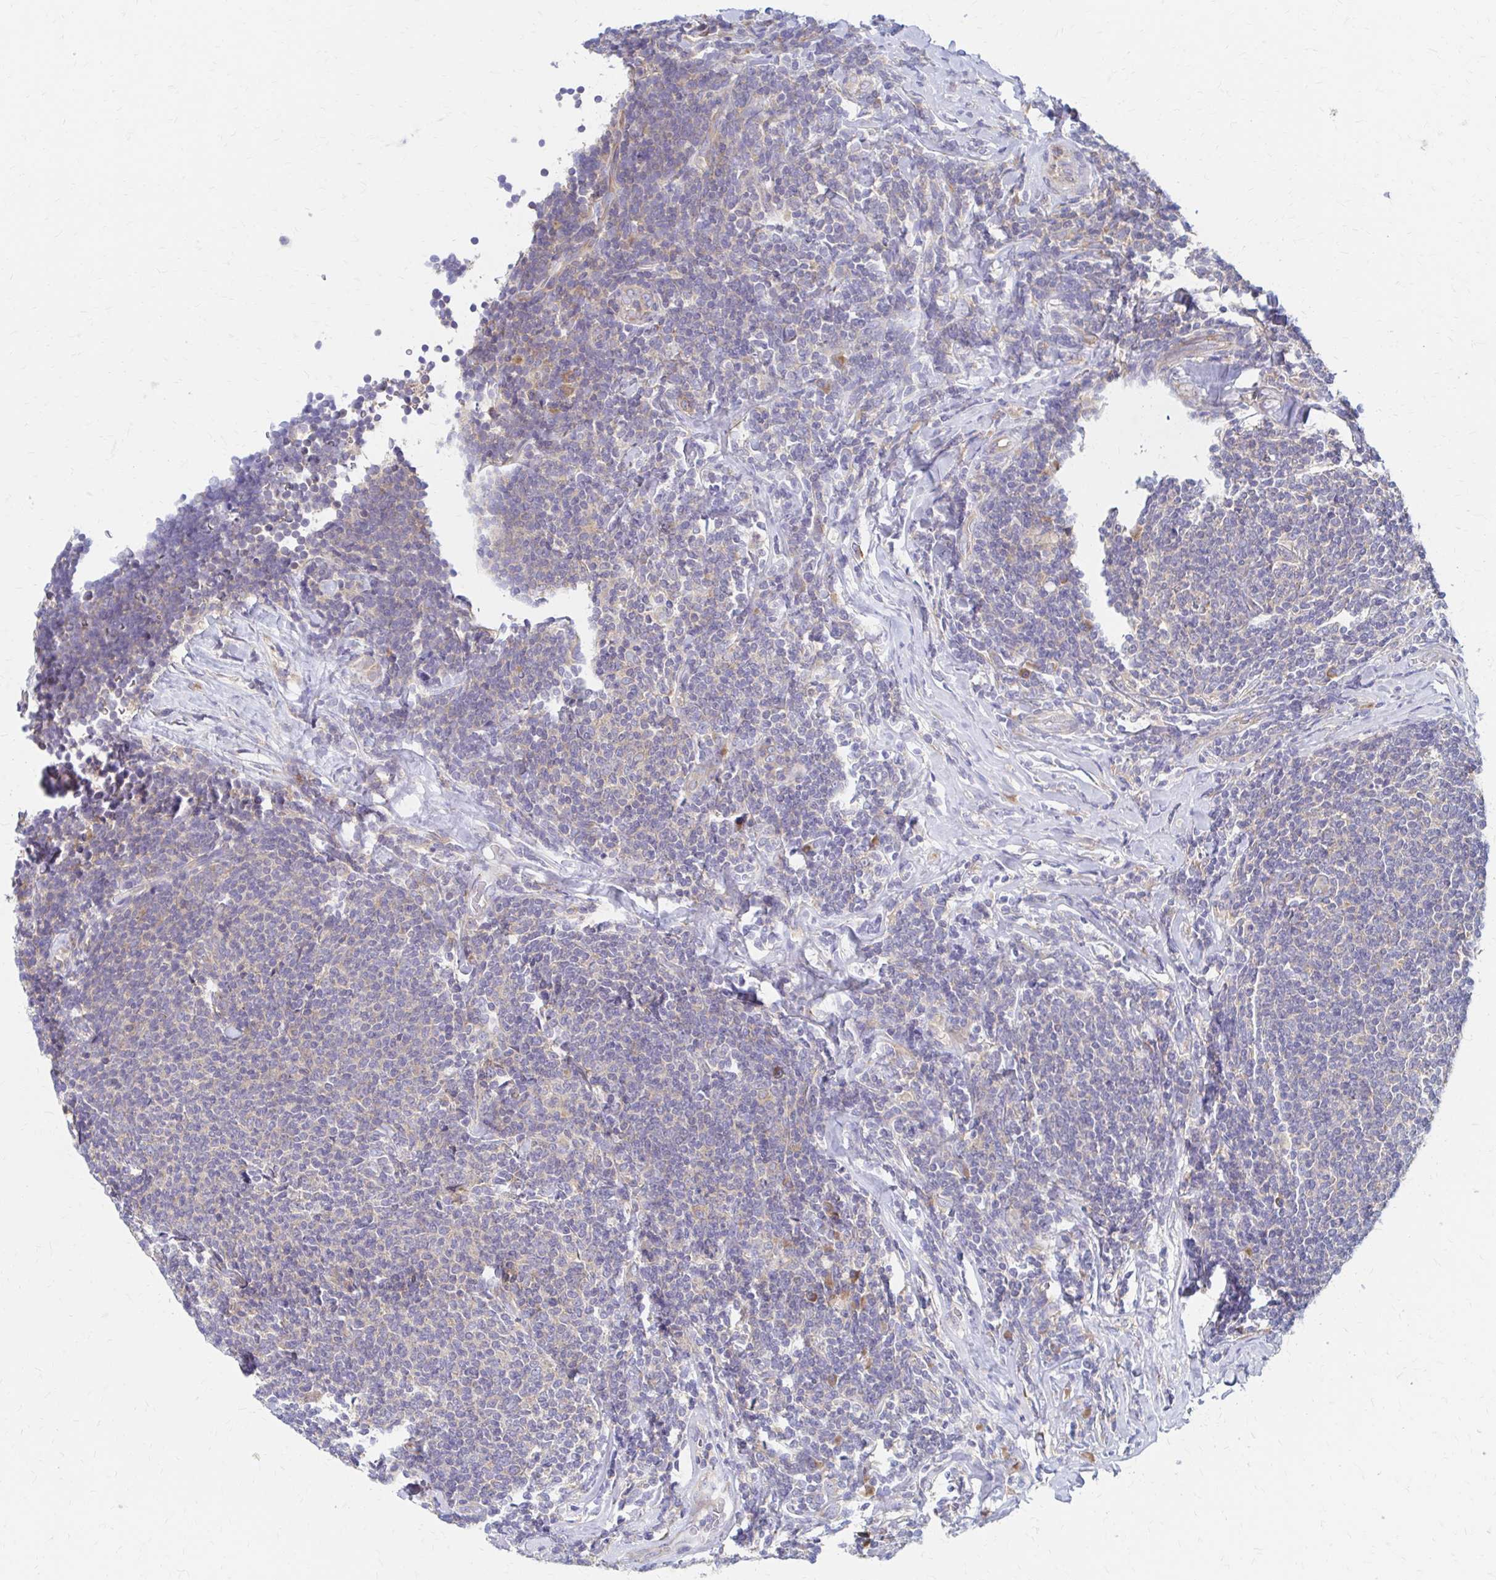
{"staining": {"intensity": "negative", "quantity": "none", "location": "none"}, "tissue": "lymphoma", "cell_type": "Tumor cells", "image_type": "cancer", "snomed": [{"axis": "morphology", "description": "Malignant lymphoma, non-Hodgkin's type, Low grade"}, {"axis": "topography", "description": "Lymph node"}], "caption": "This image is of low-grade malignant lymphoma, non-Hodgkin's type stained with immunohistochemistry (IHC) to label a protein in brown with the nuclei are counter-stained blue. There is no expression in tumor cells. (Stains: DAB (3,3'-diaminobenzidine) immunohistochemistry (IHC) with hematoxylin counter stain, Microscopy: brightfield microscopy at high magnification).", "gene": "RPL27A", "patient": {"sex": "male", "age": 52}}